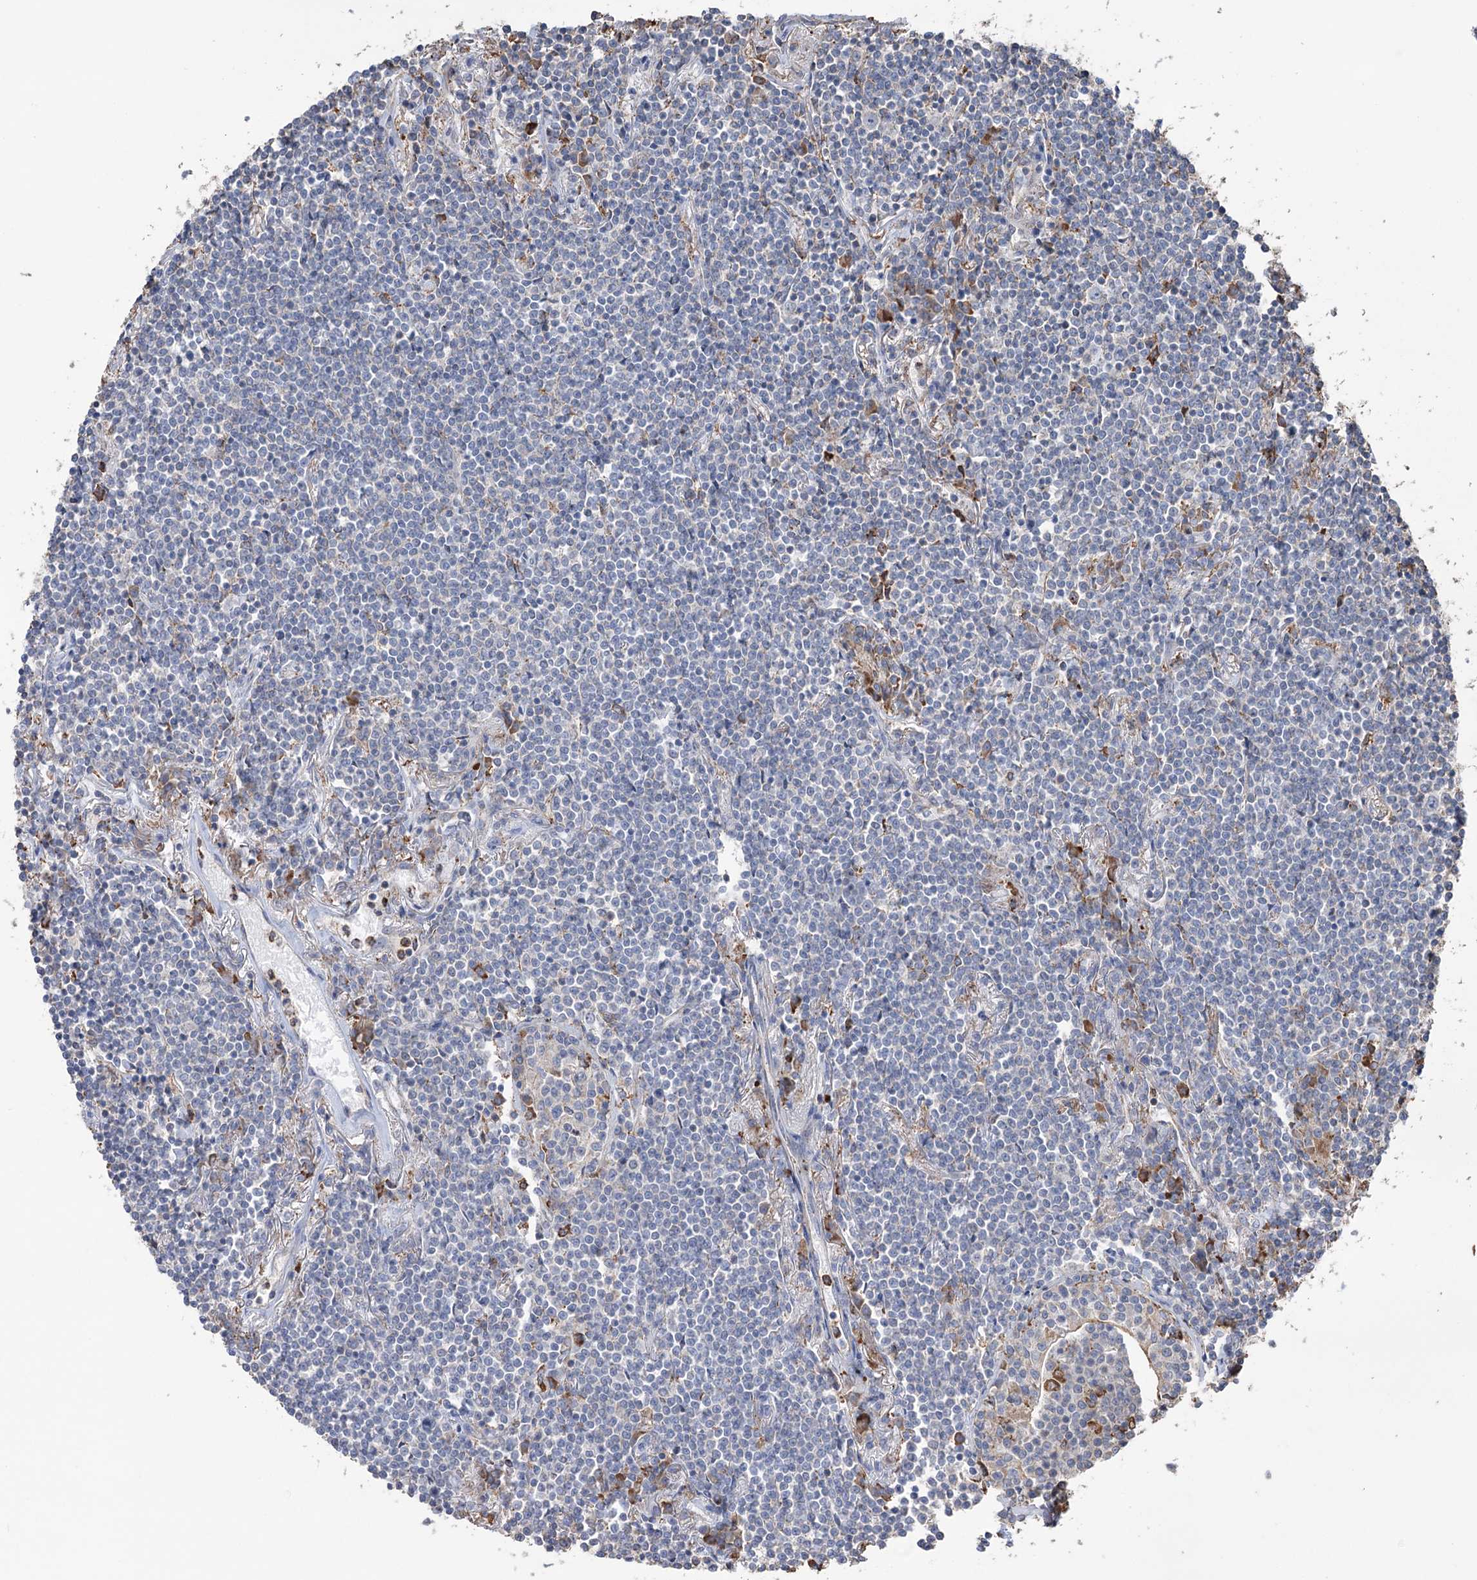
{"staining": {"intensity": "negative", "quantity": "none", "location": "none"}, "tissue": "lymphoma", "cell_type": "Tumor cells", "image_type": "cancer", "snomed": [{"axis": "morphology", "description": "Malignant lymphoma, non-Hodgkin's type, Low grade"}, {"axis": "topography", "description": "Lung"}], "caption": "Tumor cells are negative for brown protein staining in lymphoma.", "gene": "TRIM71", "patient": {"sex": "female", "age": 71}}